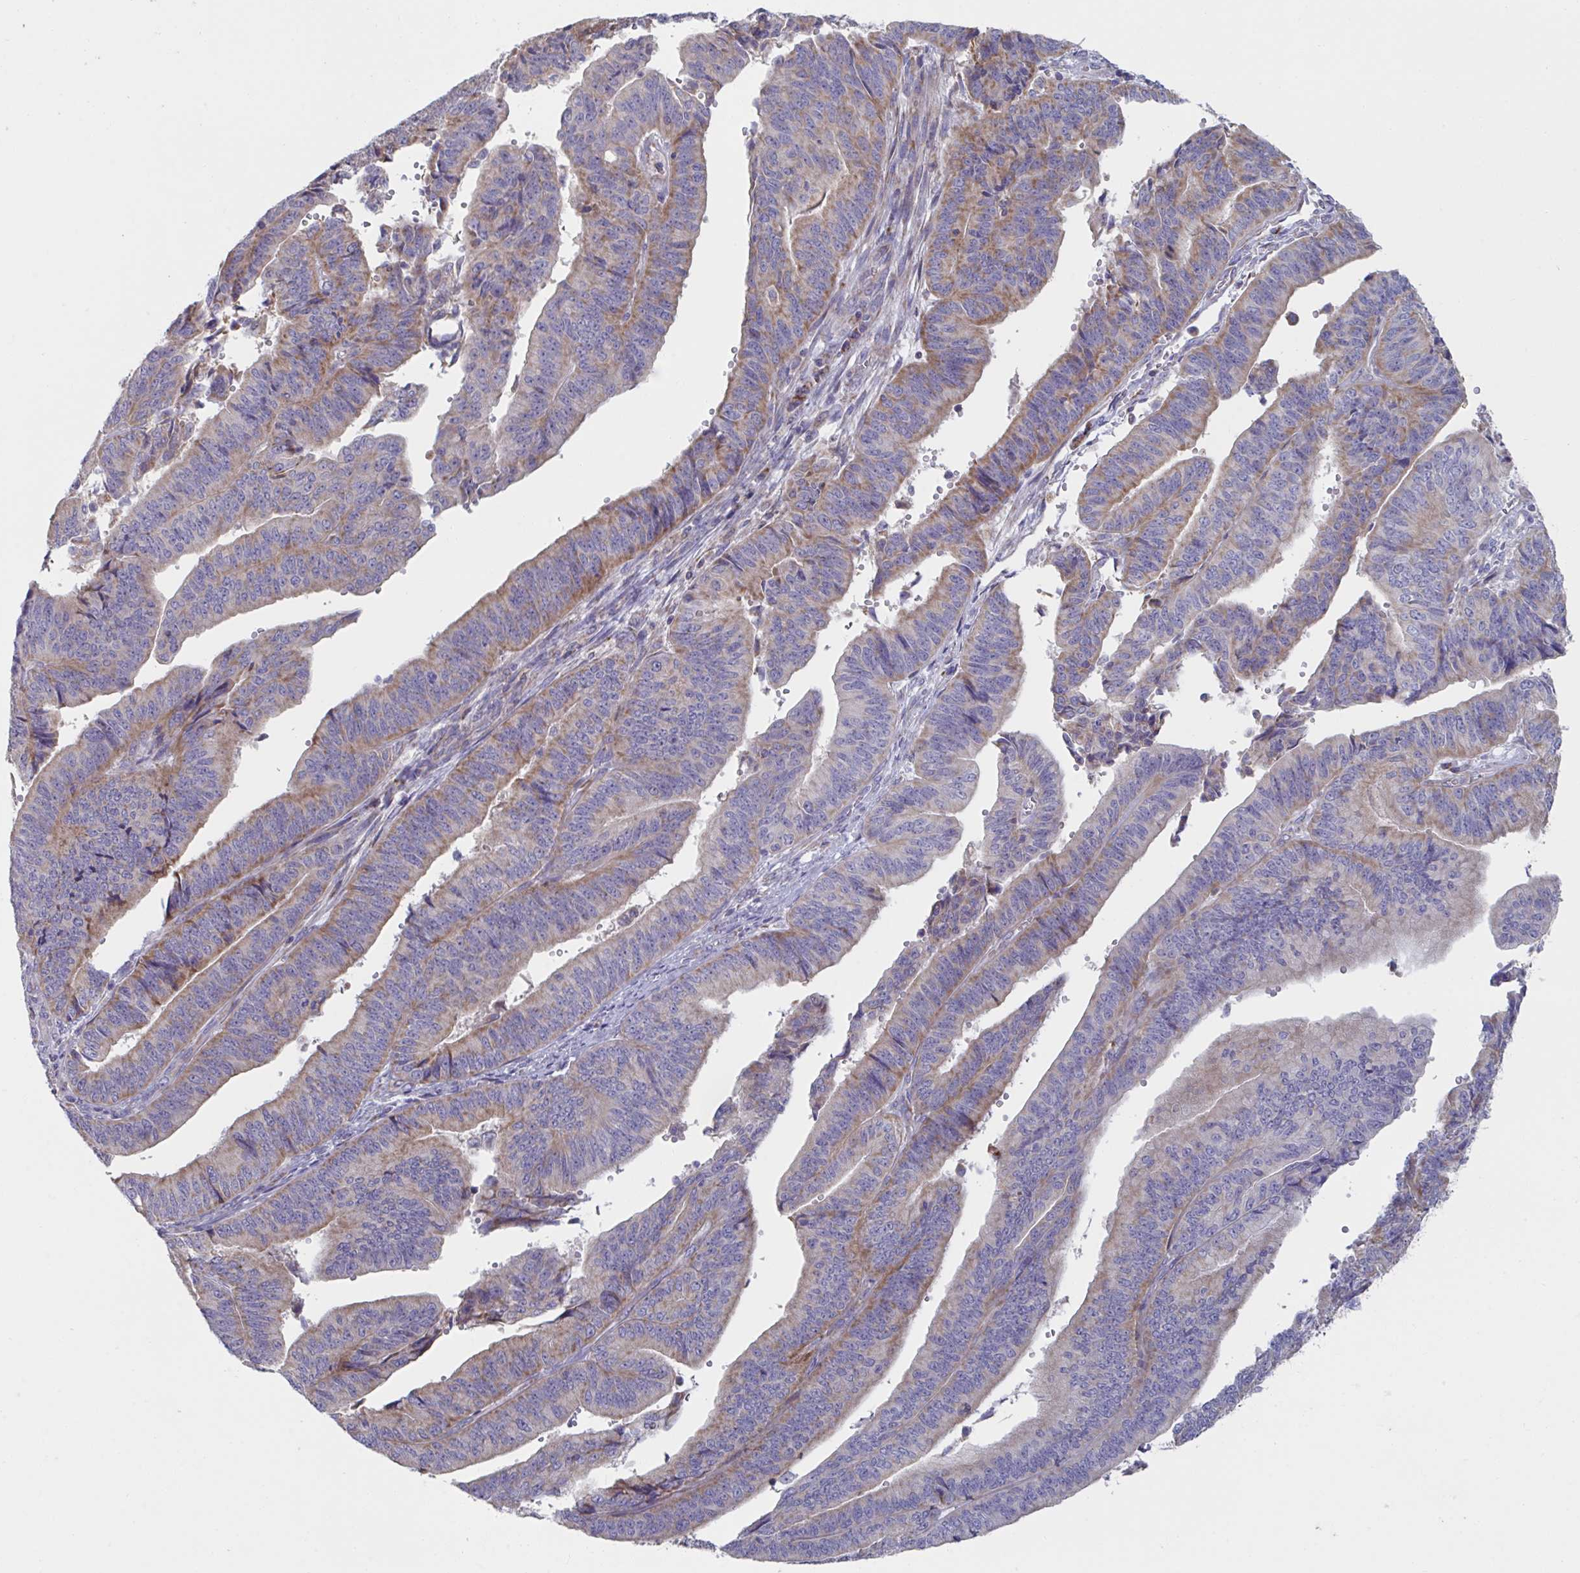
{"staining": {"intensity": "moderate", "quantity": "25%-75%", "location": "cytoplasmic/membranous"}, "tissue": "endometrial cancer", "cell_type": "Tumor cells", "image_type": "cancer", "snomed": [{"axis": "morphology", "description": "Adenocarcinoma, NOS"}, {"axis": "topography", "description": "Endometrium"}], "caption": "There is medium levels of moderate cytoplasmic/membranous staining in tumor cells of adenocarcinoma (endometrial), as demonstrated by immunohistochemical staining (brown color).", "gene": "NDUFA7", "patient": {"sex": "female", "age": 65}}